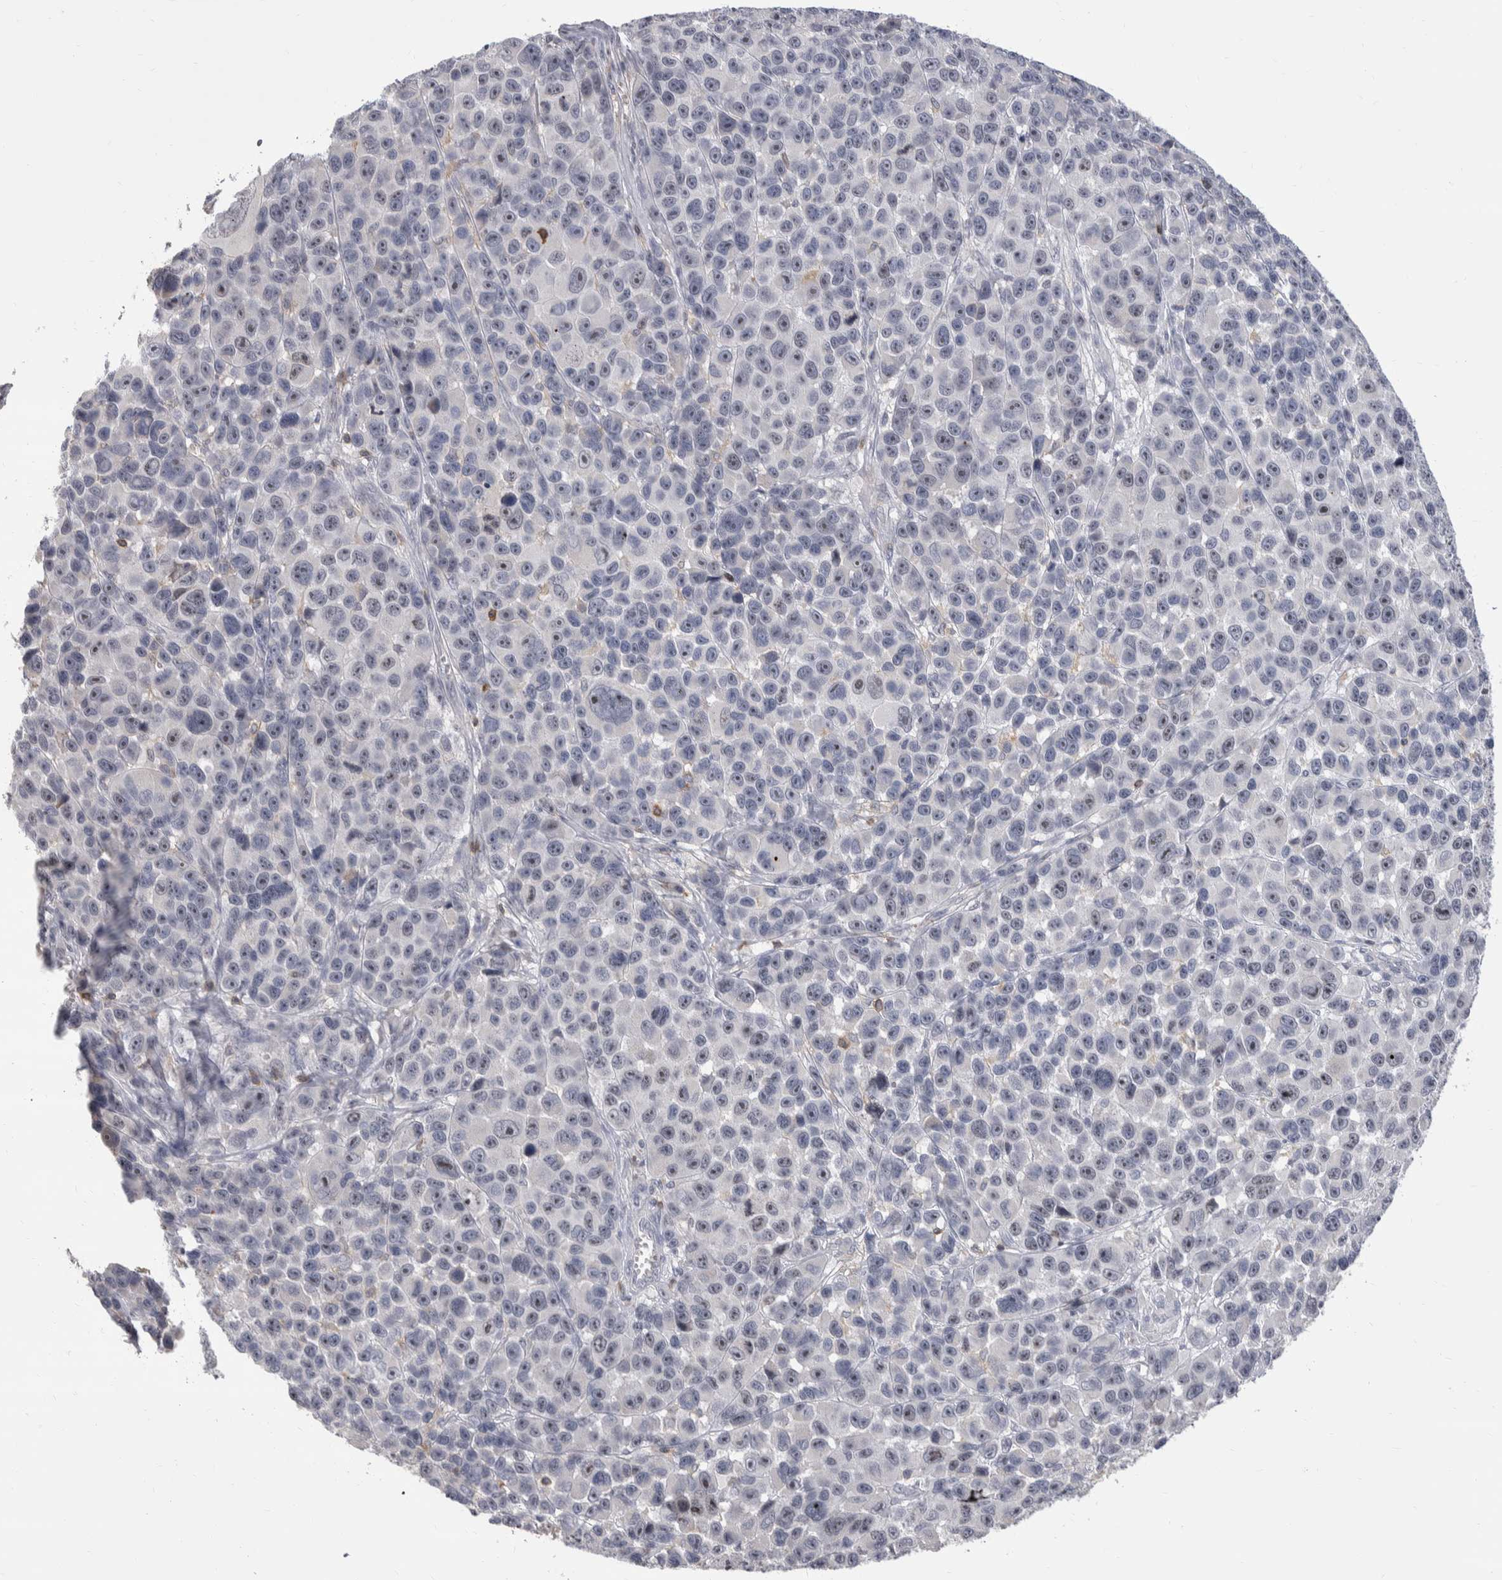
{"staining": {"intensity": "moderate", "quantity": "25%-75%", "location": "nuclear"}, "tissue": "melanoma", "cell_type": "Tumor cells", "image_type": "cancer", "snomed": [{"axis": "morphology", "description": "Malignant melanoma, NOS"}, {"axis": "topography", "description": "Skin"}], "caption": "Melanoma stained for a protein (brown) demonstrates moderate nuclear positive staining in about 25%-75% of tumor cells.", "gene": "CEP295NL", "patient": {"sex": "male", "age": 53}}